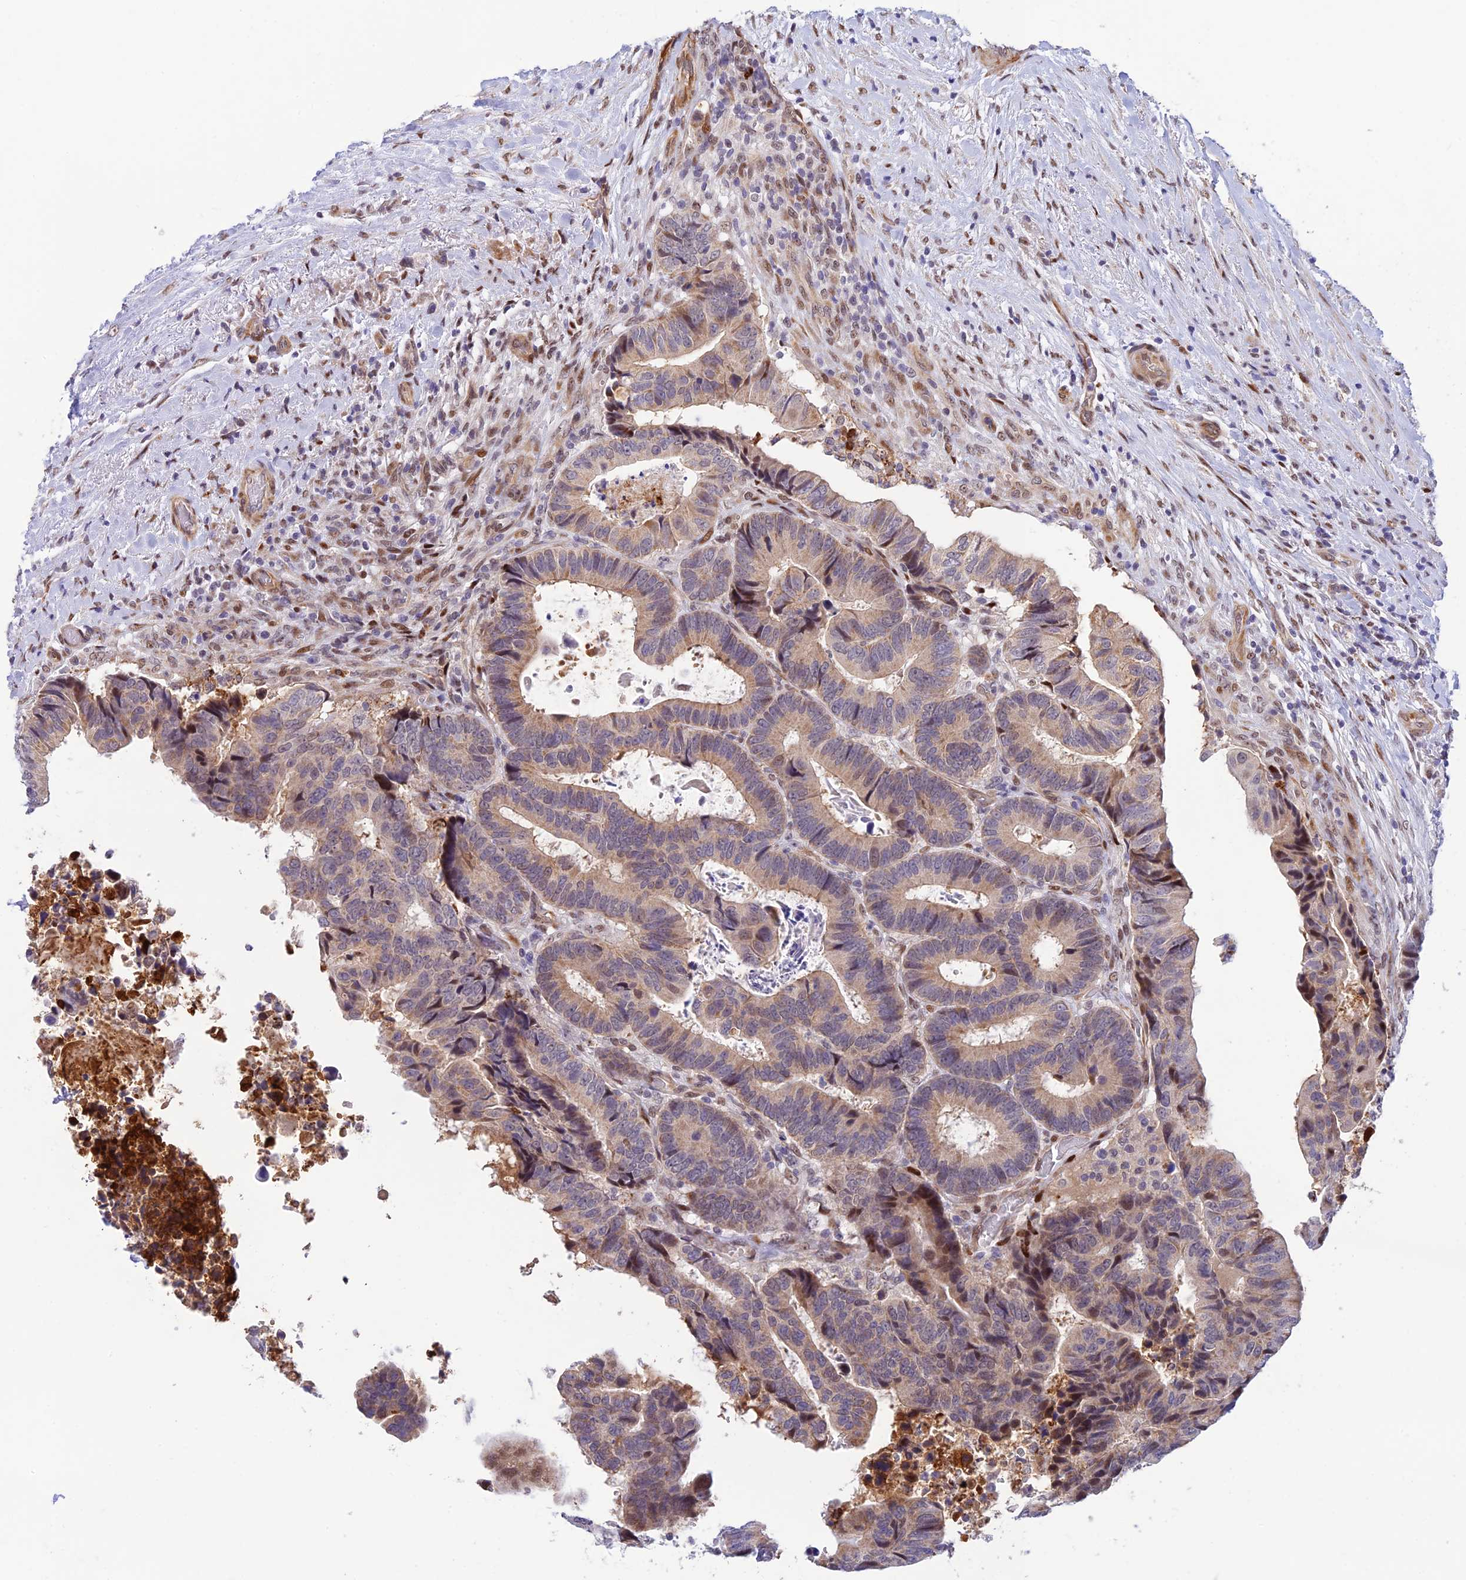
{"staining": {"intensity": "weak", "quantity": "25%-75%", "location": "cytoplasmic/membranous"}, "tissue": "colorectal cancer", "cell_type": "Tumor cells", "image_type": "cancer", "snomed": [{"axis": "morphology", "description": "Adenocarcinoma, NOS"}, {"axis": "topography", "description": "Colon"}], "caption": "Adenocarcinoma (colorectal) stained with DAB (3,3'-diaminobenzidine) immunohistochemistry demonstrates low levels of weak cytoplasmic/membranous staining in about 25%-75% of tumor cells.", "gene": "WDR55", "patient": {"sex": "male", "age": 85}}